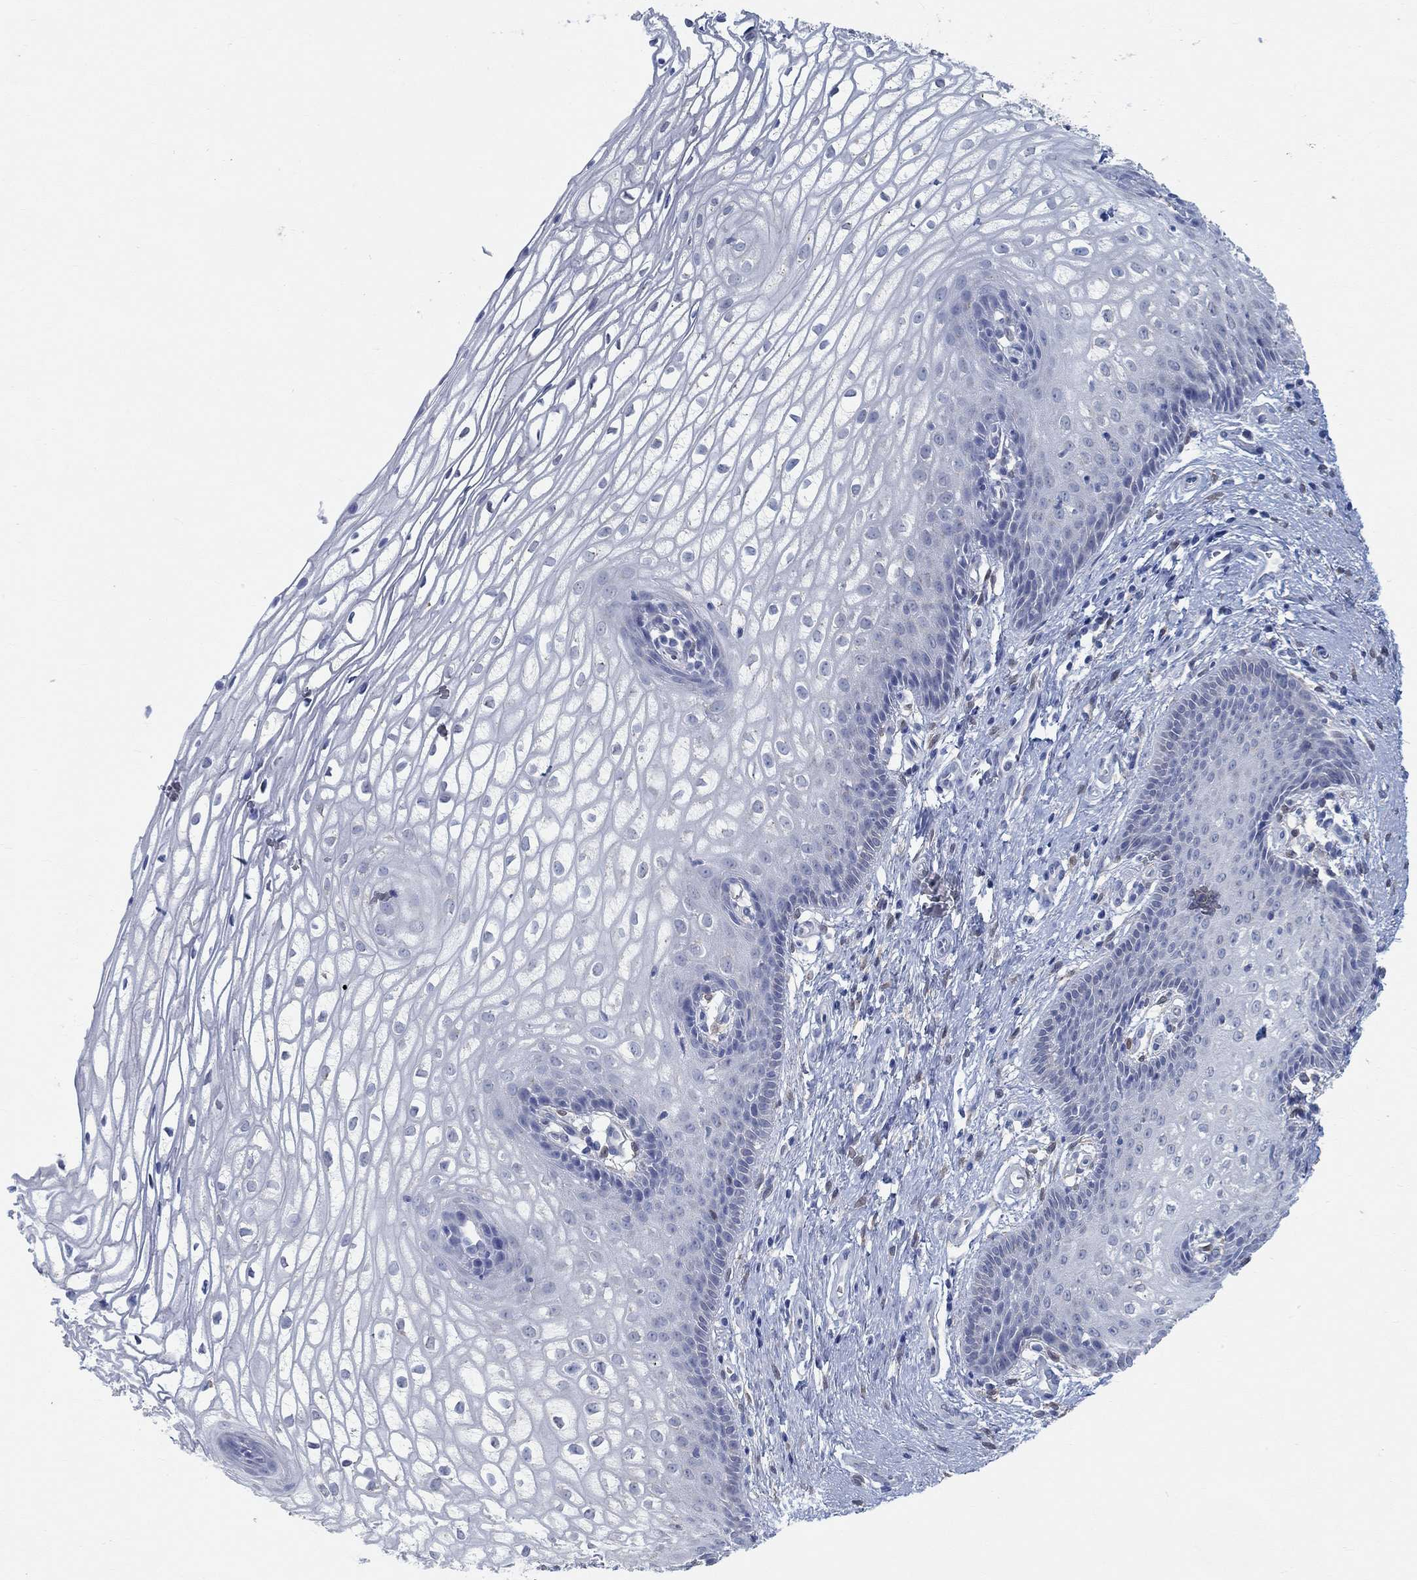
{"staining": {"intensity": "negative", "quantity": "none", "location": "none"}, "tissue": "vagina", "cell_type": "Squamous epithelial cells", "image_type": "normal", "snomed": [{"axis": "morphology", "description": "Normal tissue, NOS"}, {"axis": "topography", "description": "Vagina"}], "caption": "Immunohistochemistry (IHC) of normal vagina displays no positivity in squamous epithelial cells. Brightfield microscopy of immunohistochemistry (IHC) stained with DAB (3,3'-diaminobenzidine) (brown) and hematoxylin (blue), captured at high magnification.", "gene": "TEKT4", "patient": {"sex": "female", "age": 34}}